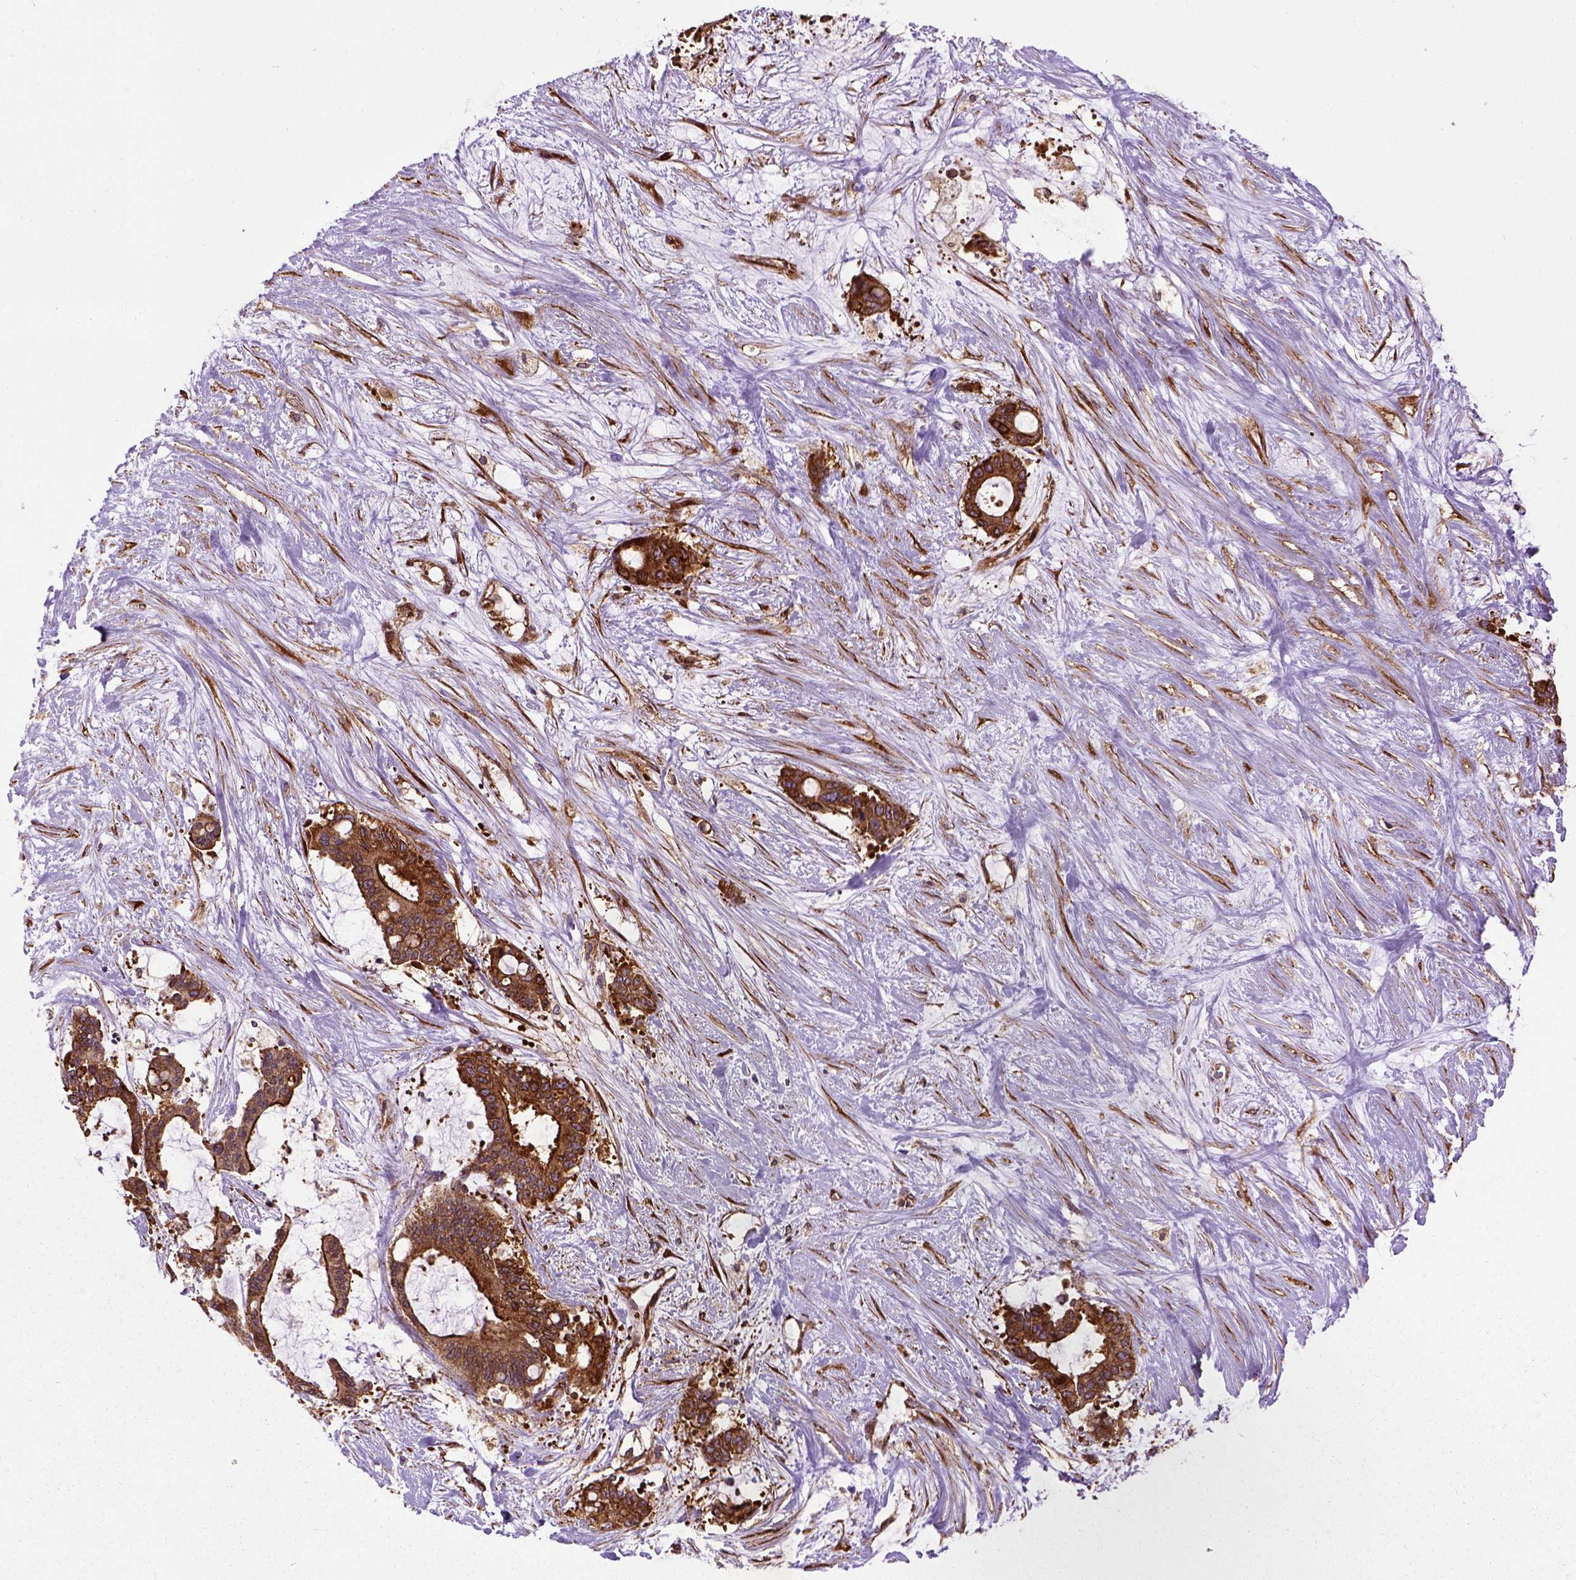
{"staining": {"intensity": "strong", "quantity": ">75%", "location": "cytoplasmic/membranous"}, "tissue": "liver cancer", "cell_type": "Tumor cells", "image_type": "cancer", "snomed": [{"axis": "morphology", "description": "Normal tissue, NOS"}, {"axis": "morphology", "description": "Cholangiocarcinoma"}, {"axis": "topography", "description": "Liver"}, {"axis": "topography", "description": "Peripheral nerve tissue"}], "caption": "Tumor cells show high levels of strong cytoplasmic/membranous staining in approximately >75% of cells in liver cholangiocarcinoma.", "gene": "CAPRIN1", "patient": {"sex": "female", "age": 73}}